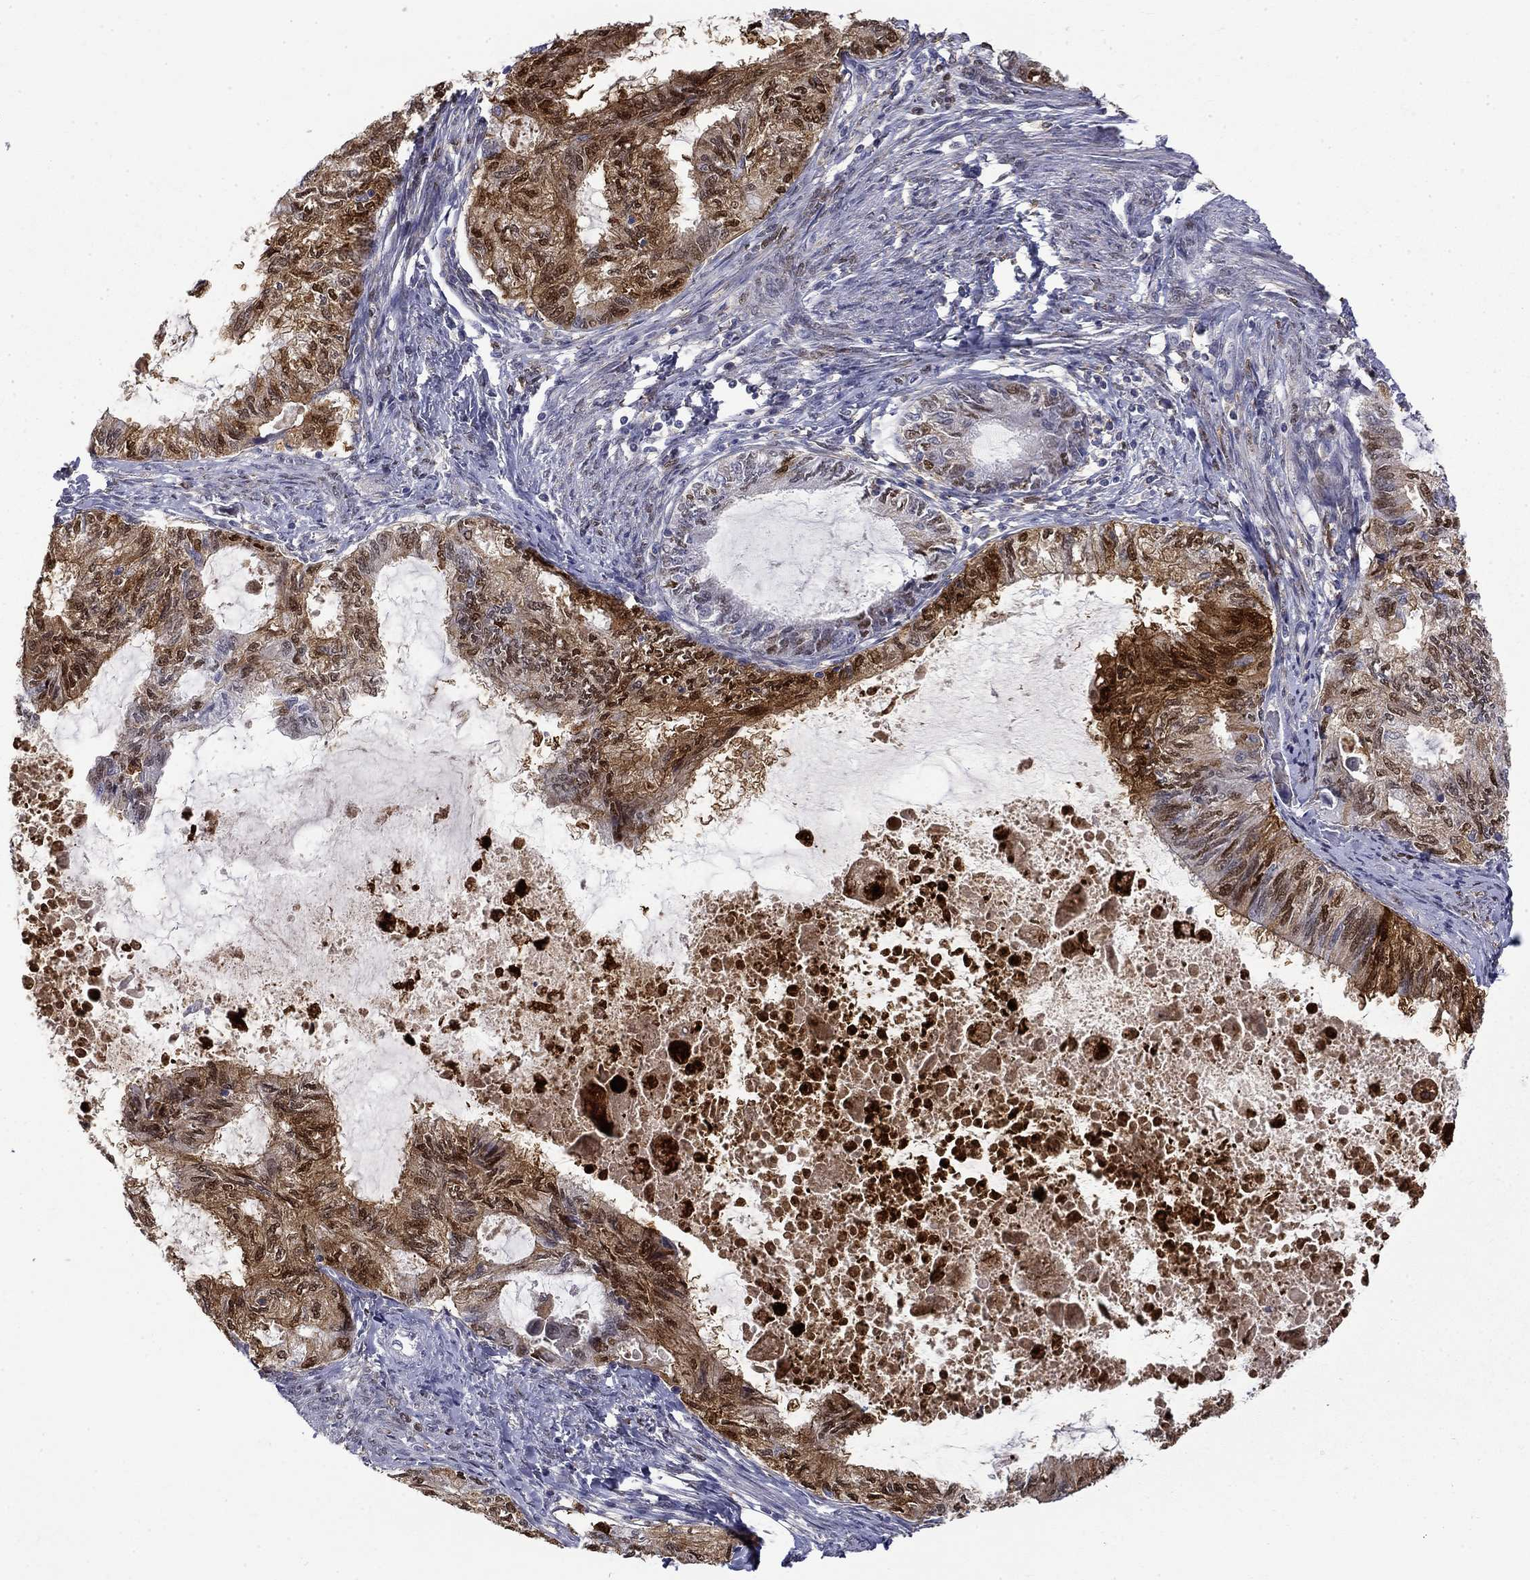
{"staining": {"intensity": "strong", "quantity": "25%-75%", "location": "cytoplasmic/membranous,nuclear"}, "tissue": "endometrial cancer", "cell_type": "Tumor cells", "image_type": "cancer", "snomed": [{"axis": "morphology", "description": "Adenocarcinoma, NOS"}, {"axis": "topography", "description": "Endometrium"}], "caption": "DAB immunohistochemical staining of adenocarcinoma (endometrial) displays strong cytoplasmic/membranous and nuclear protein positivity in about 25%-75% of tumor cells. (DAB = brown stain, brightfield microscopy at high magnification).", "gene": "PCBP3", "patient": {"sex": "female", "age": 86}}